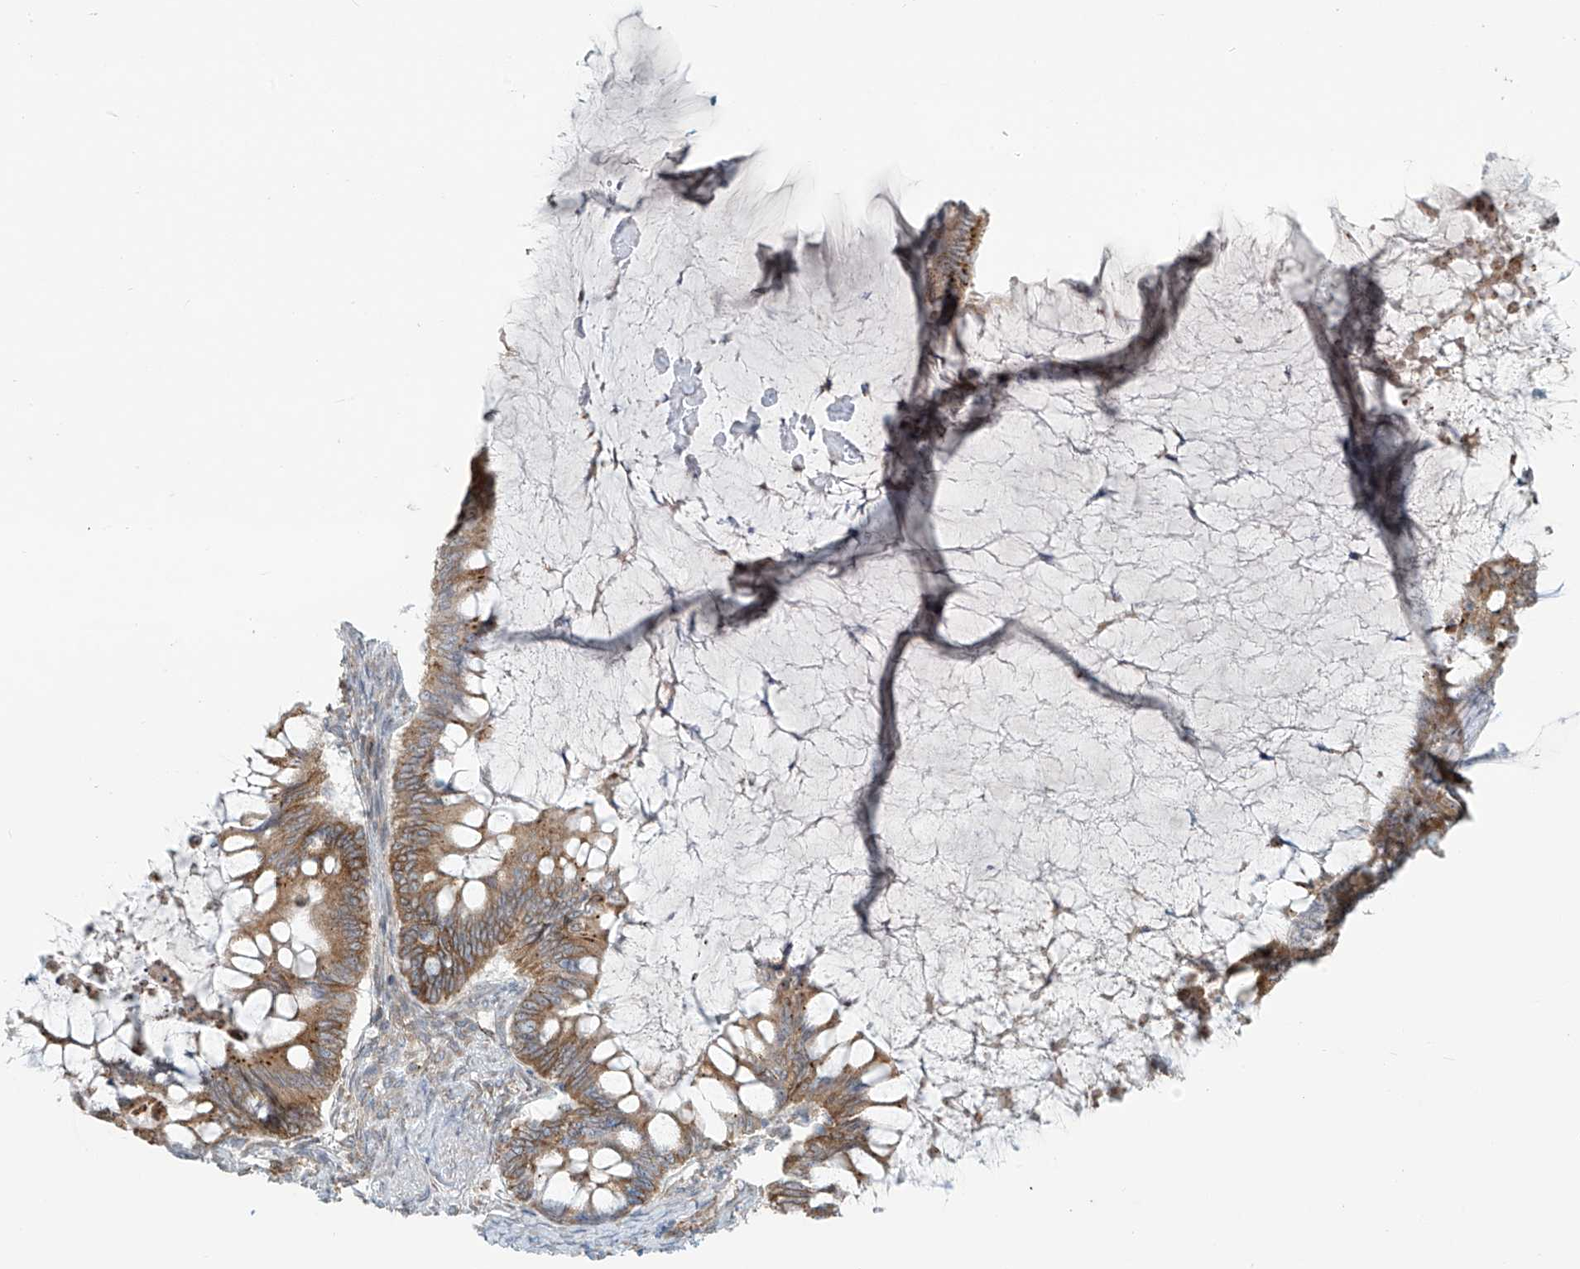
{"staining": {"intensity": "moderate", "quantity": ">75%", "location": "cytoplasmic/membranous"}, "tissue": "ovarian cancer", "cell_type": "Tumor cells", "image_type": "cancer", "snomed": [{"axis": "morphology", "description": "Cystadenocarcinoma, mucinous, NOS"}, {"axis": "topography", "description": "Ovary"}], "caption": "Brown immunohistochemical staining in ovarian cancer reveals moderate cytoplasmic/membranous expression in approximately >75% of tumor cells. (DAB (3,3'-diaminobenzidine) = brown stain, brightfield microscopy at high magnification).", "gene": "LZTS3", "patient": {"sex": "female", "age": 61}}